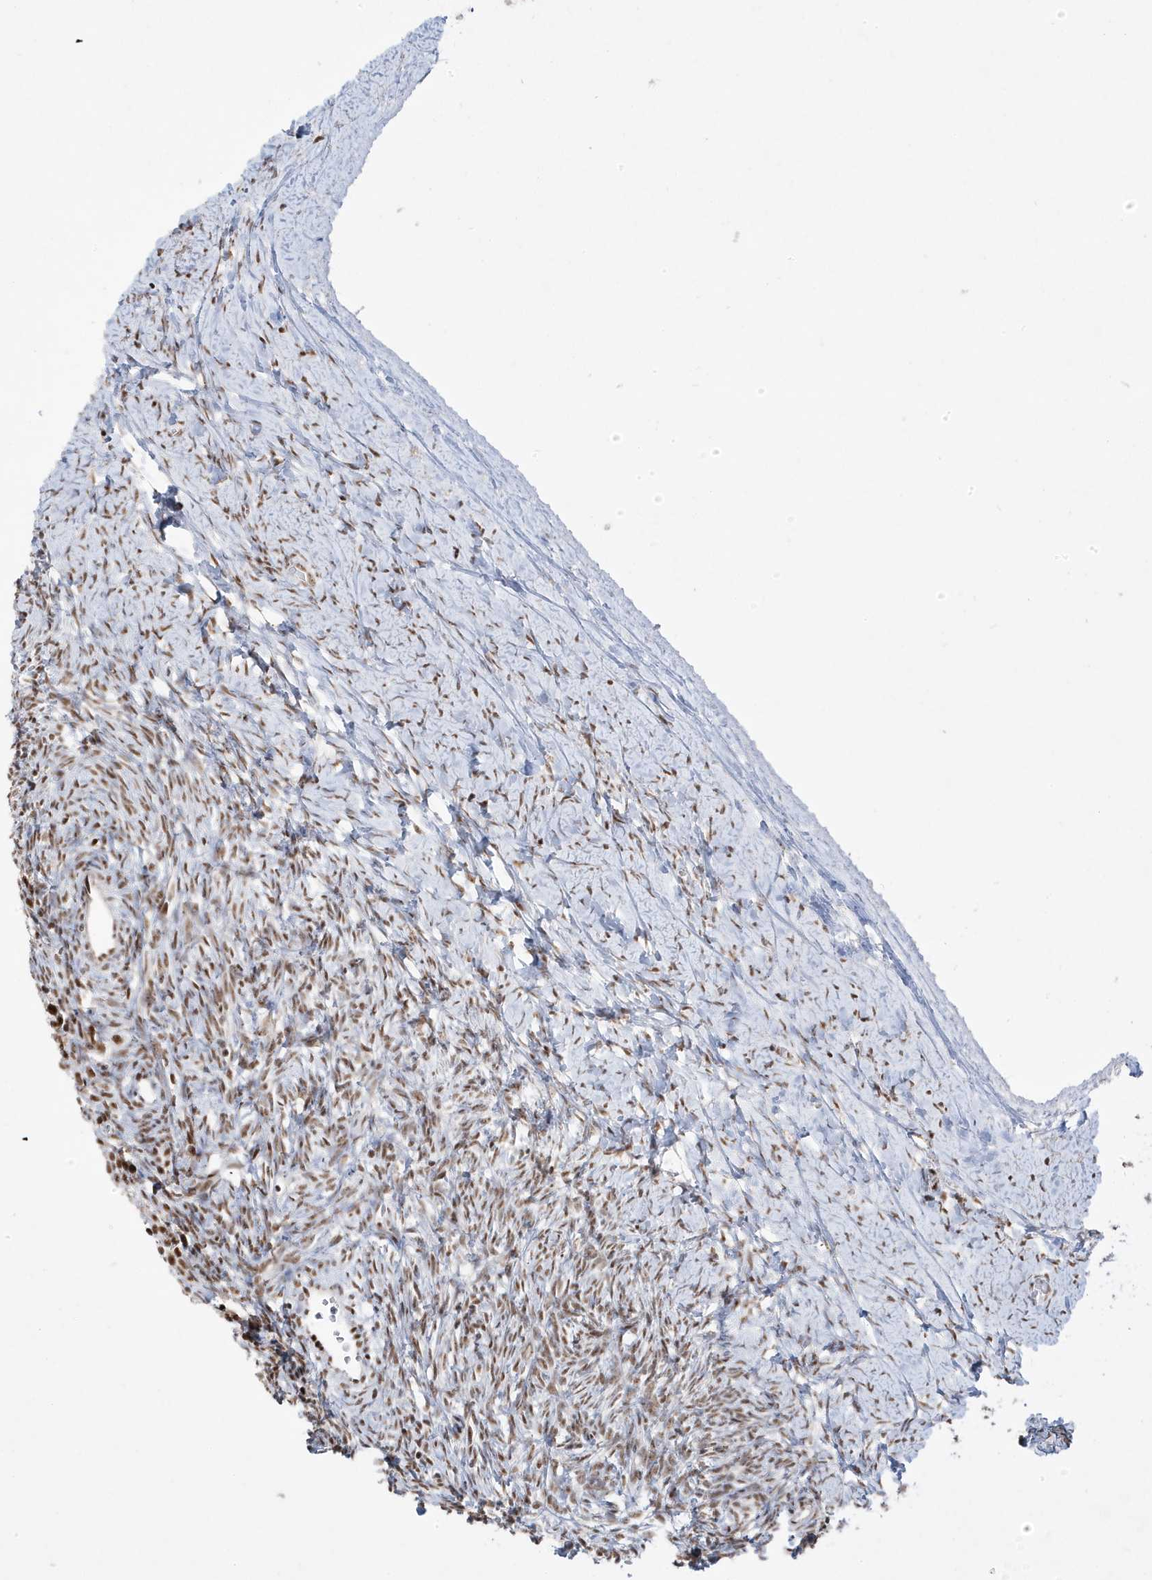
{"staining": {"intensity": "moderate", "quantity": "25%-75%", "location": "nuclear"}, "tissue": "ovary", "cell_type": "Ovarian stroma cells", "image_type": "normal", "snomed": [{"axis": "morphology", "description": "Normal tissue, NOS"}, {"axis": "morphology", "description": "Developmental malformation"}, {"axis": "topography", "description": "Ovary"}], "caption": "IHC histopathology image of normal ovary: human ovary stained using immunohistochemistry (IHC) demonstrates medium levels of moderate protein expression localized specifically in the nuclear of ovarian stroma cells, appearing as a nuclear brown color.", "gene": "MTREX", "patient": {"sex": "female", "age": 39}}